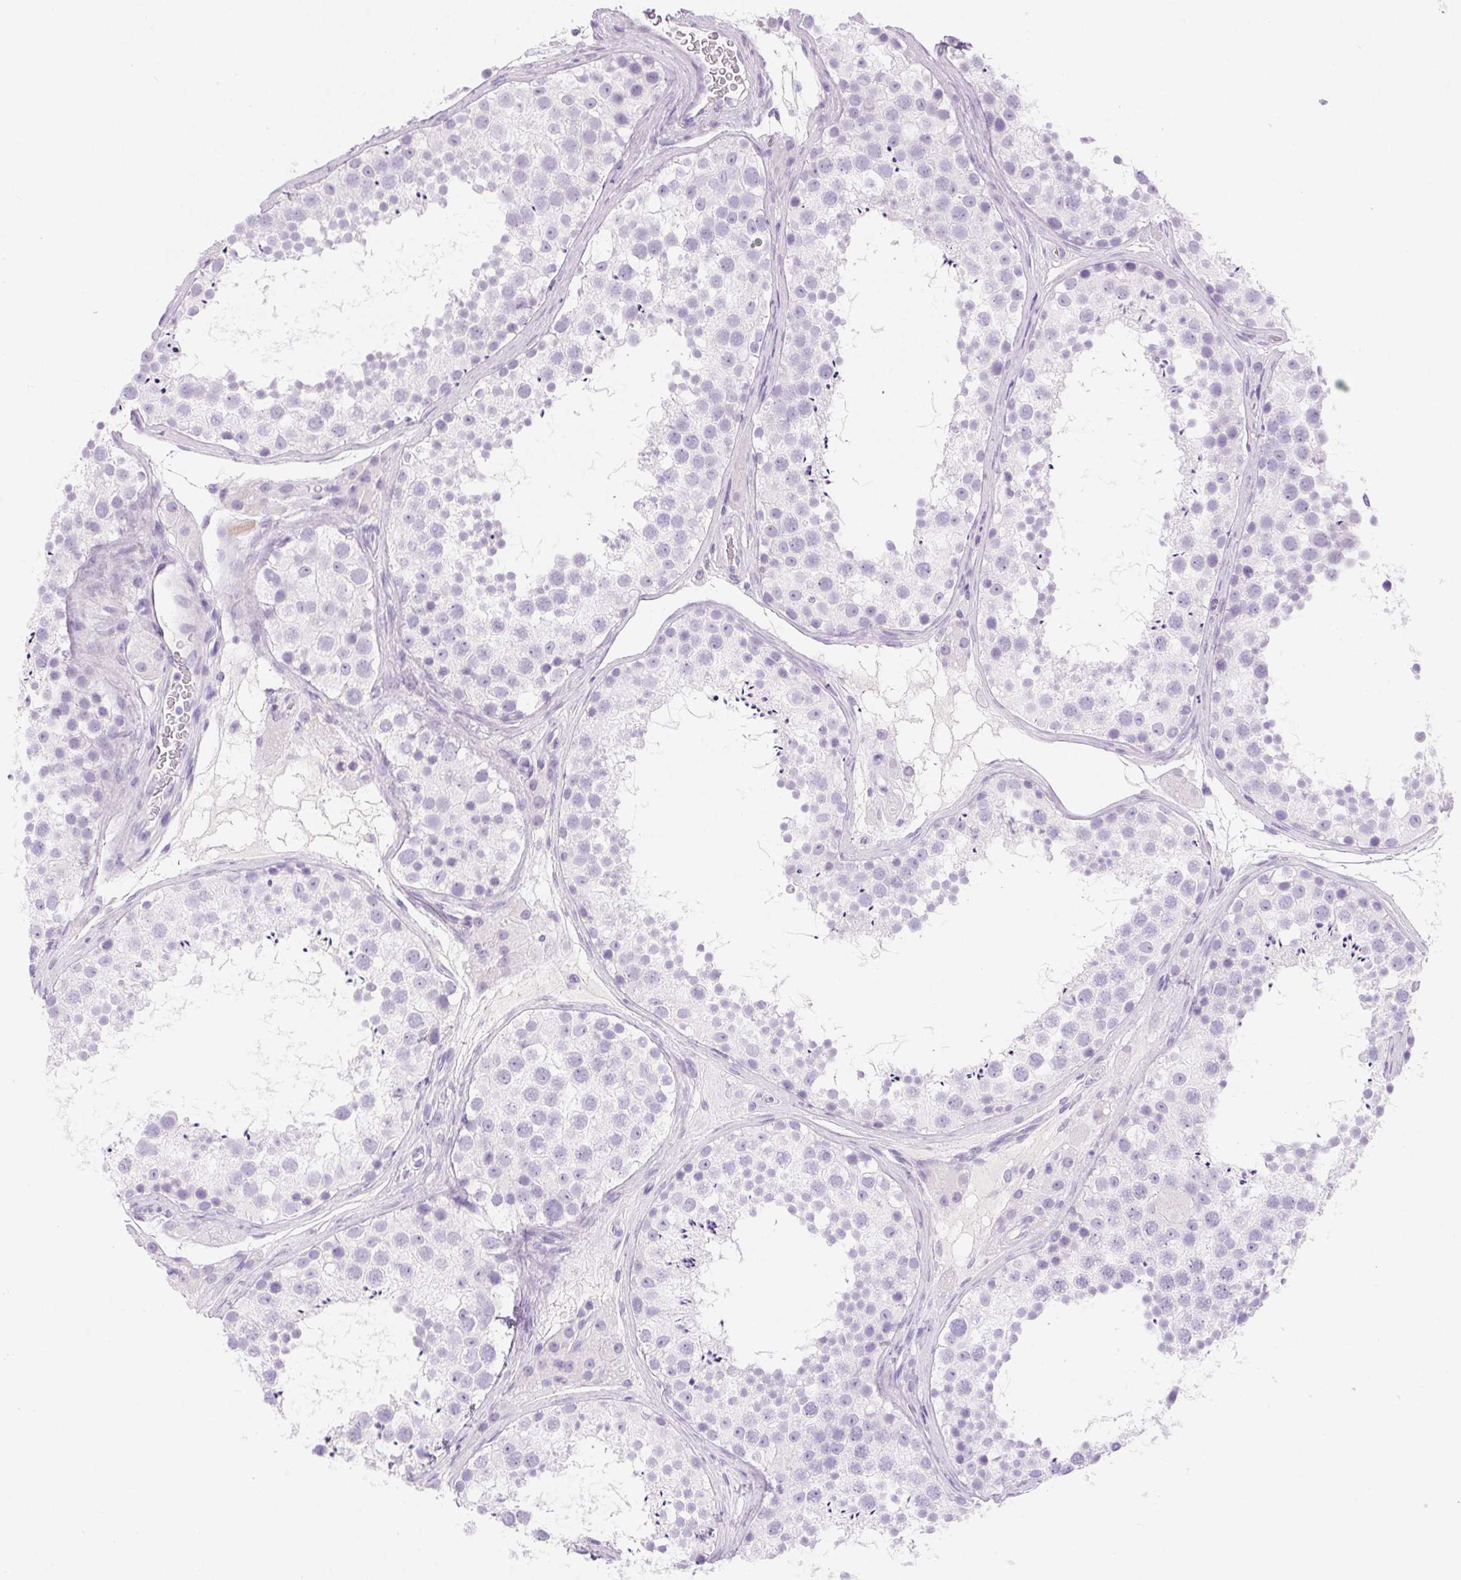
{"staining": {"intensity": "negative", "quantity": "none", "location": "none"}, "tissue": "testis", "cell_type": "Cells in seminiferous ducts", "image_type": "normal", "snomed": [{"axis": "morphology", "description": "Normal tissue, NOS"}, {"axis": "topography", "description": "Testis"}], "caption": "Protein analysis of normal testis demonstrates no significant positivity in cells in seminiferous ducts.", "gene": "CLDN16", "patient": {"sex": "male", "age": 41}}